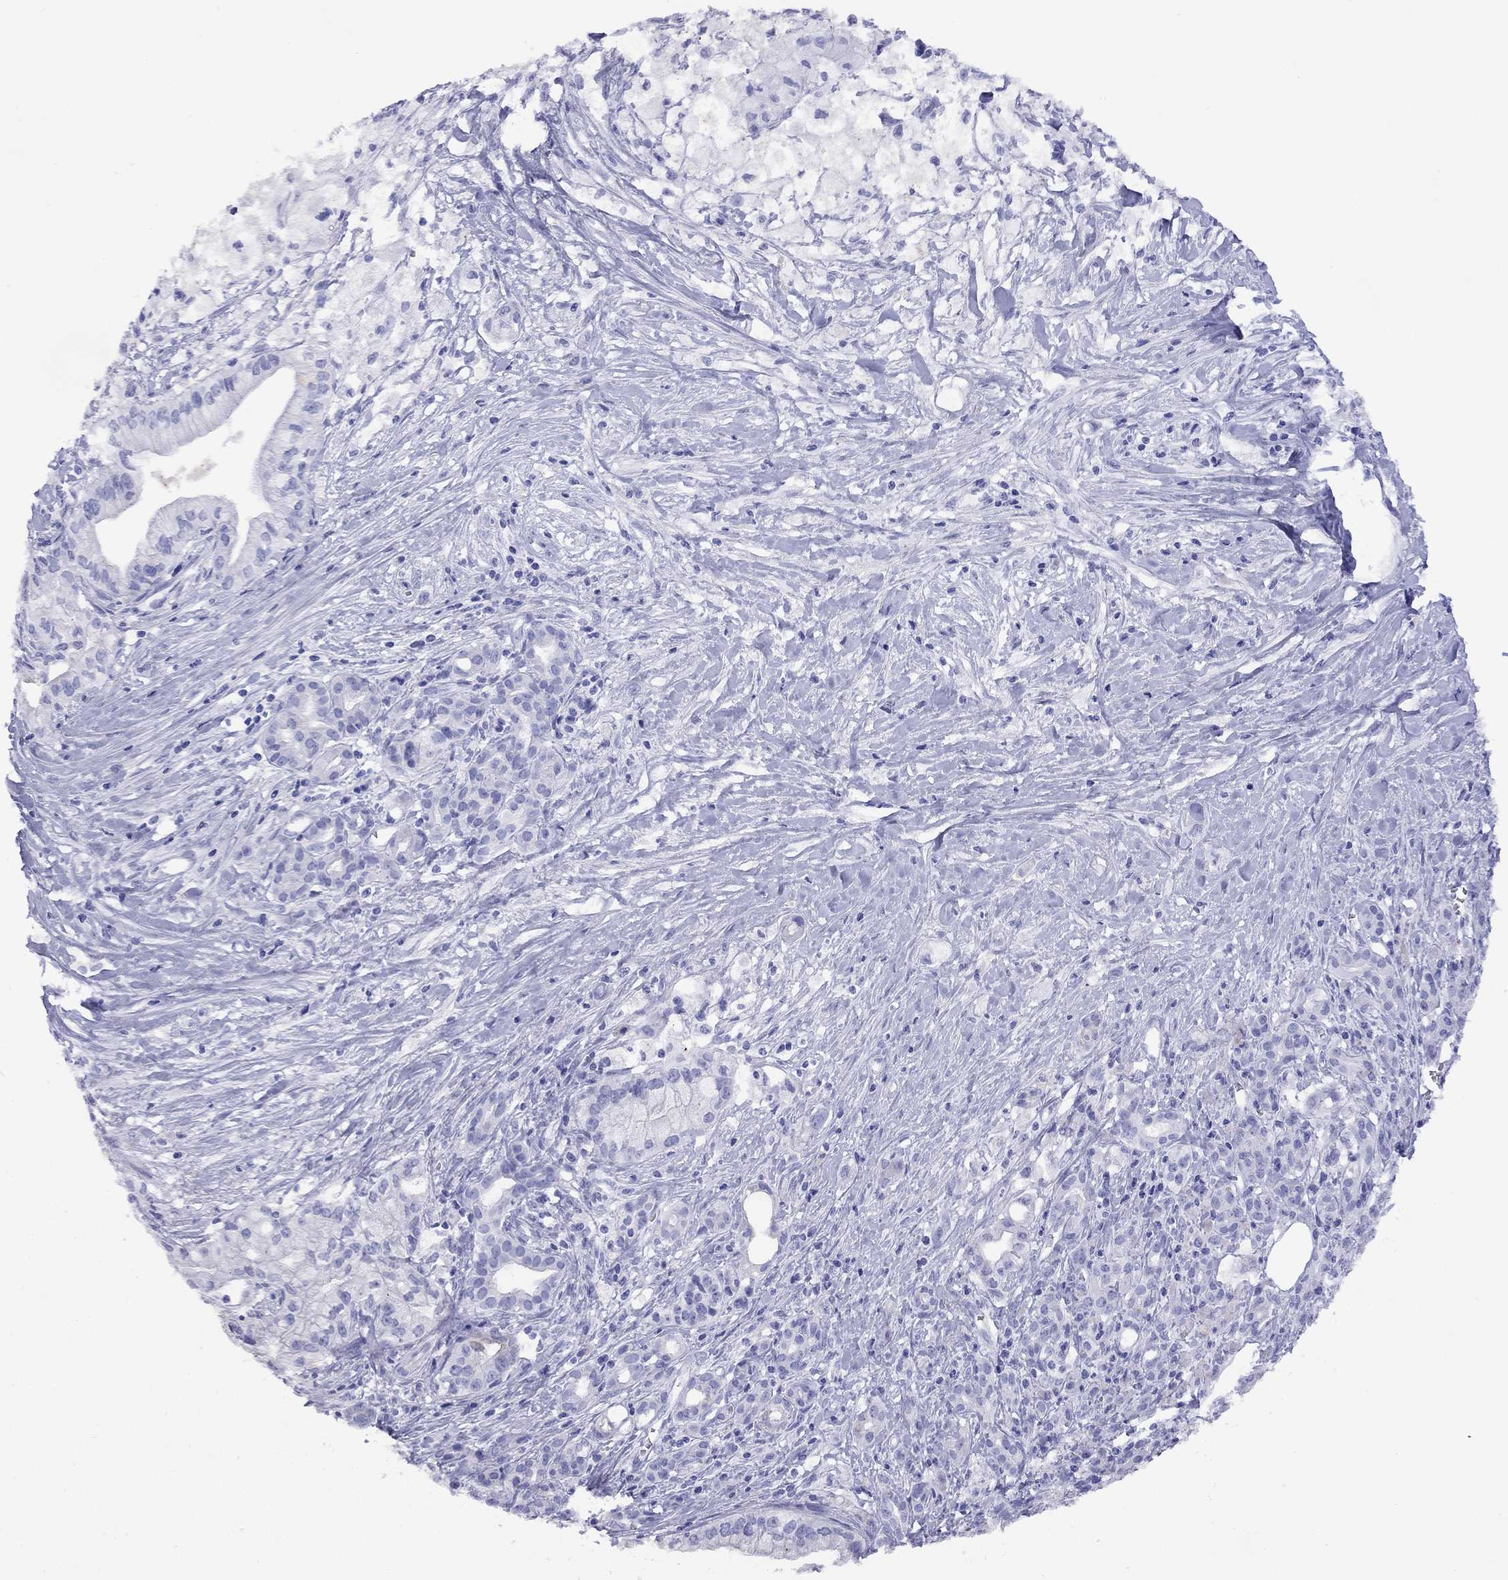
{"staining": {"intensity": "negative", "quantity": "none", "location": "none"}, "tissue": "pancreatic cancer", "cell_type": "Tumor cells", "image_type": "cancer", "snomed": [{"axis": "morphology", "description": "Adenocarcinoma, NOS"}, {"axis": "topography", "description": "Pancreas"}], "caption": "The immunohistochemistry (IHC) histopathology image has no significant expression in tumor cells of pancreatic cancer (adenocarcinoma) tissue.", "gene": "CMYA5", "patient": {"sex": "male", "age": 71}}